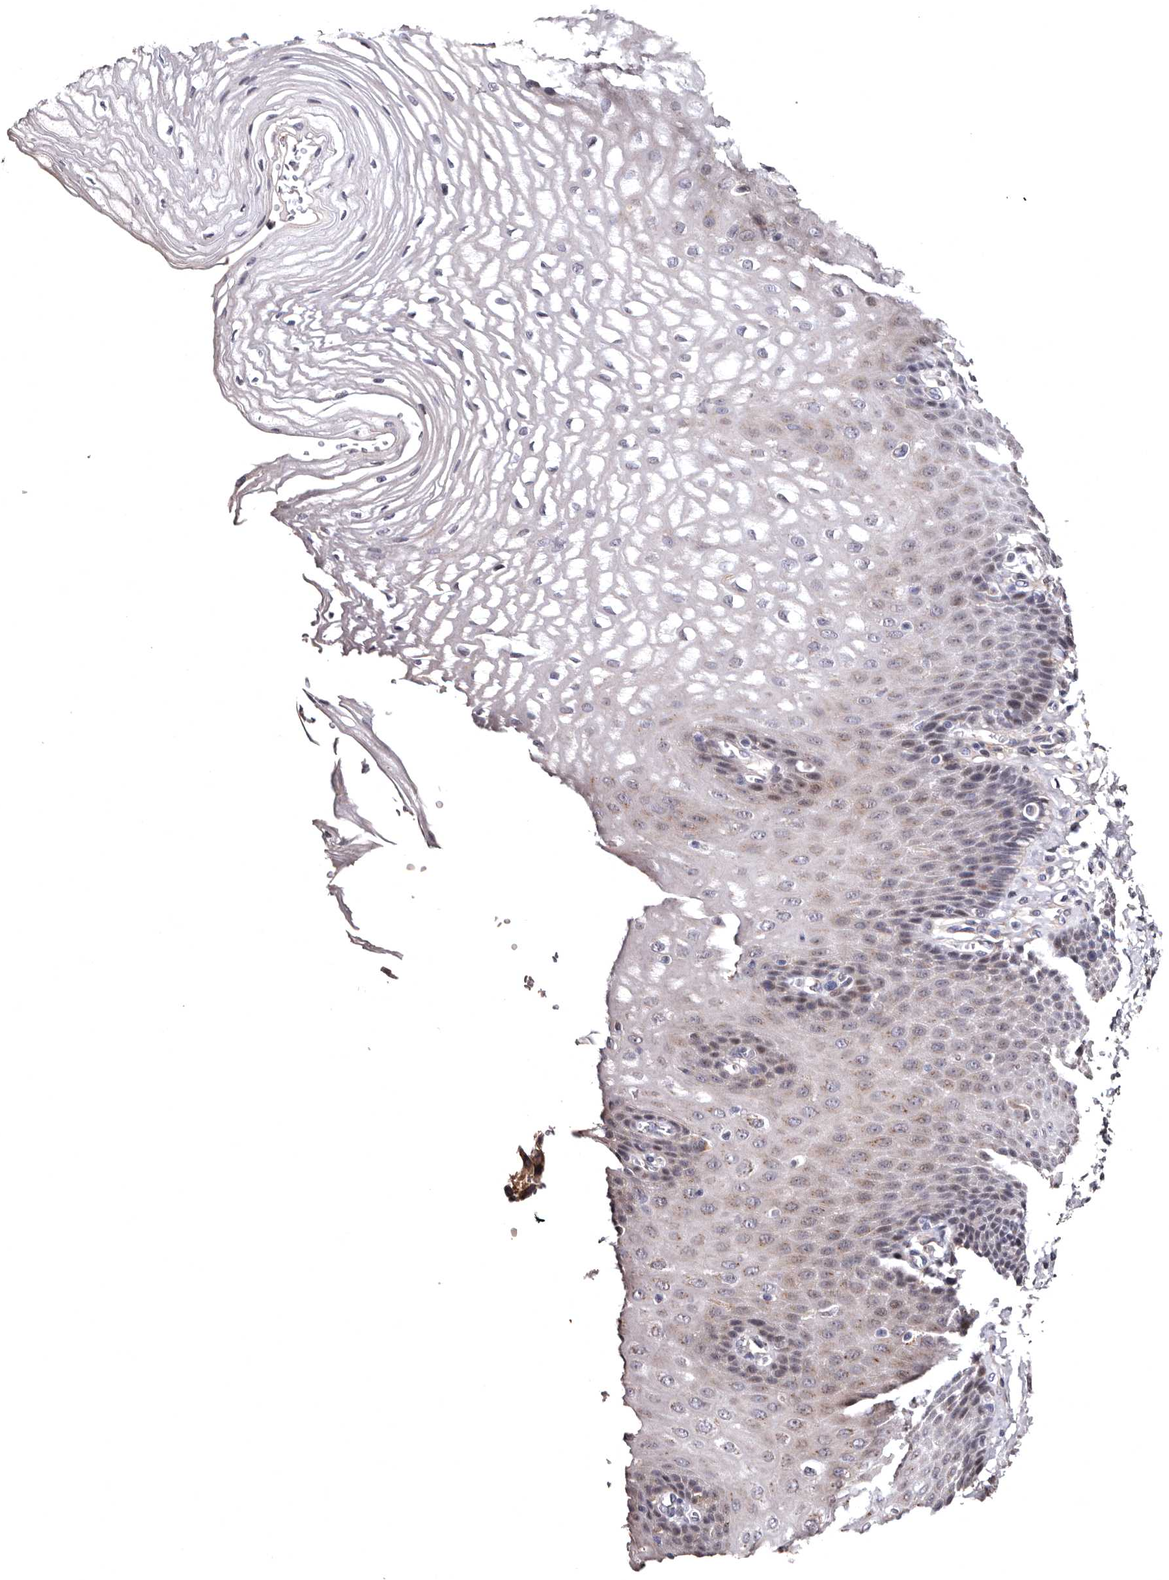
{"staining": {"intensity": "weak", "quantity": "<25%", "location": "cytoplasmic/membranous"}, "tissue": "esophagus", "cell_type": "Squamous epithelial cells", "image_type": "normal", "snomed": [{"axis": "morphology", "description": "Normal tissue, NOS"}, {"axis": "topography", "description": "Esophagus"}], "caption": "This is a histopathology image of IHC staining of benign esophagus, which shows no positivity in squamous epithelial cells.", "gene": "FAM91A1", "patient": {"sex": "male", "age": 54}}